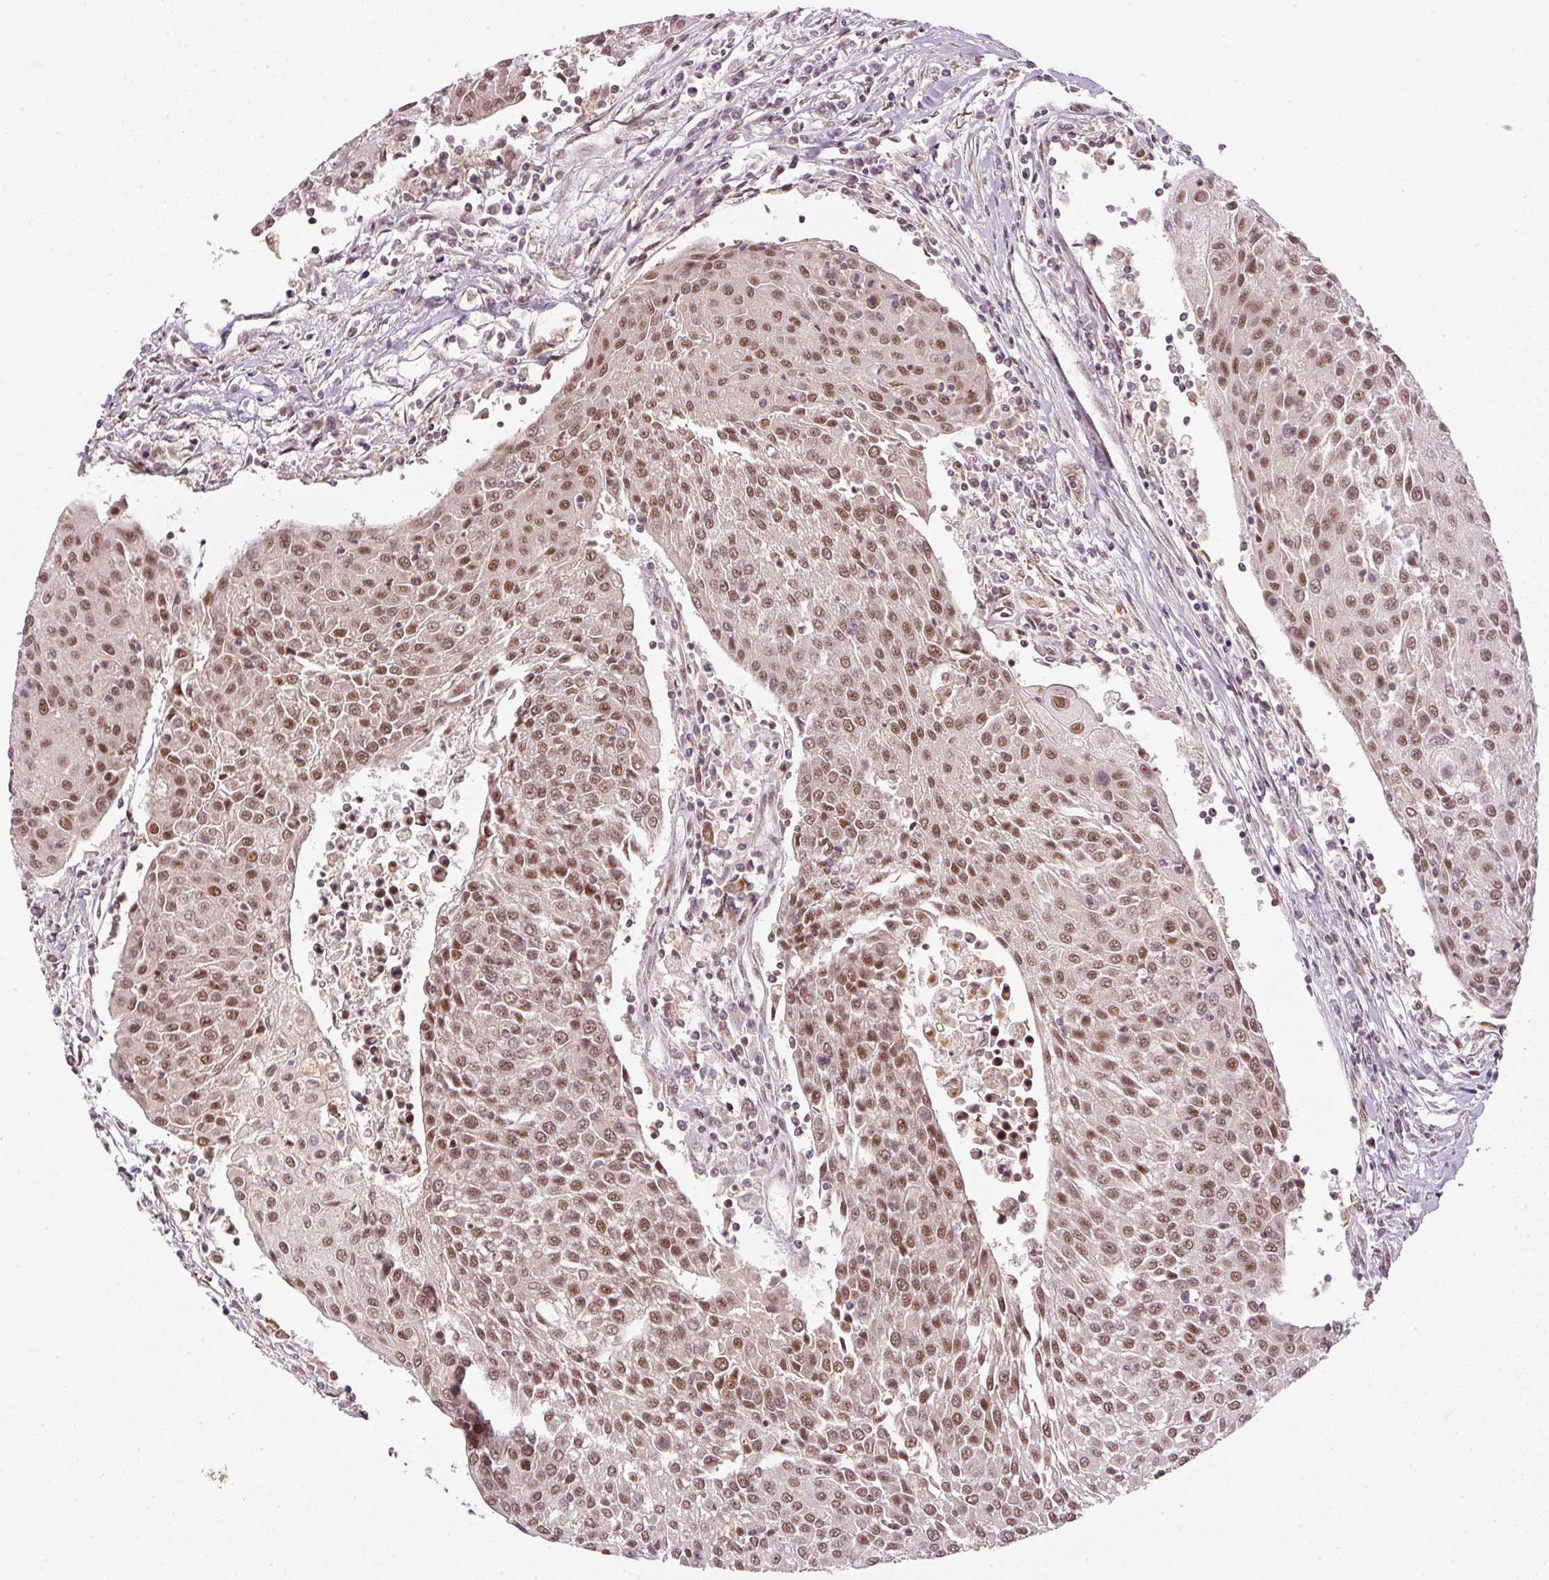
{"staining": {"intensity": "moderate", "quantity": ">75%", "location": "nuclear"}, "tissue": "urothelial cancer", "cell_type": "Tumor cells", "image_type": "cancer", "snomed": [{"axis": "morphology", "description": "Urothelial carcinoma, High grade"}, {"axis": "topography", "description": "Urinary bladder"}], "caption": "Protein expression by IHC reveals moderate nuclear expression in about >75% of tumor cells in urothelial carcinoma (high-grade).", "gene": "THOC6", "patient": {"sex": "female", "age": 85}}